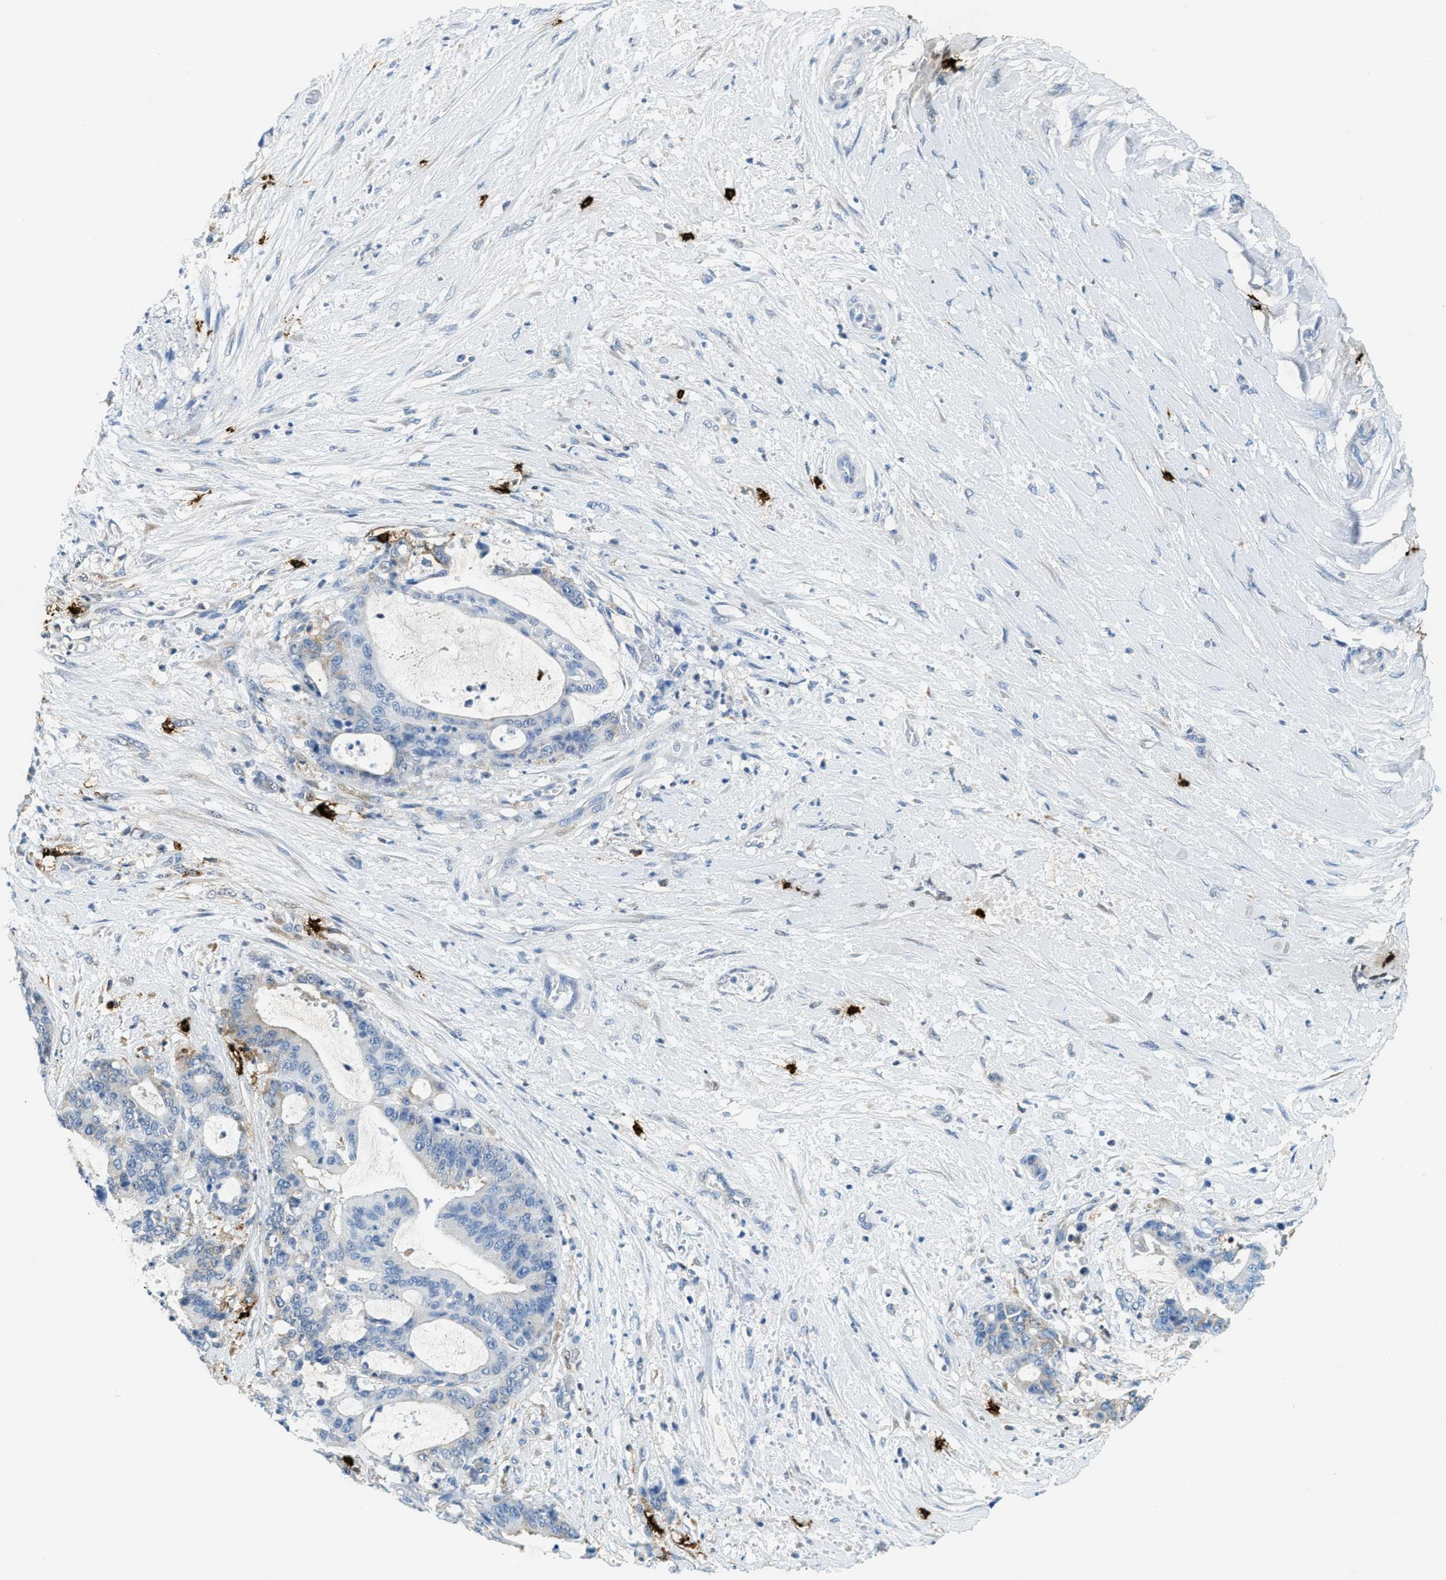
{"staining": {"intensity": "negative", "quantity": "none", "location": "none"}, "tissue": "liver cancer", "cell_type": "Tumor cells", "image_type": "cancer", "snomed": [{"axis": "morphology", "description": "Normal tissue, NOS"}, {"axis": "morphology", "description": "Cholangiocarcinoma"}, {"axis": "topography", "description": "Liver"}, {"axis": "topography", "description": "Peripheral nerve tissue"}], "caption": "Immunohistochemistry image of human cholangiocarcinoma (liver) stained for a protein (brown), which demonstrates no staining in tumor cells.", "gene": "TPSAB1", "patient": {"sex": "female", "age": 73}}